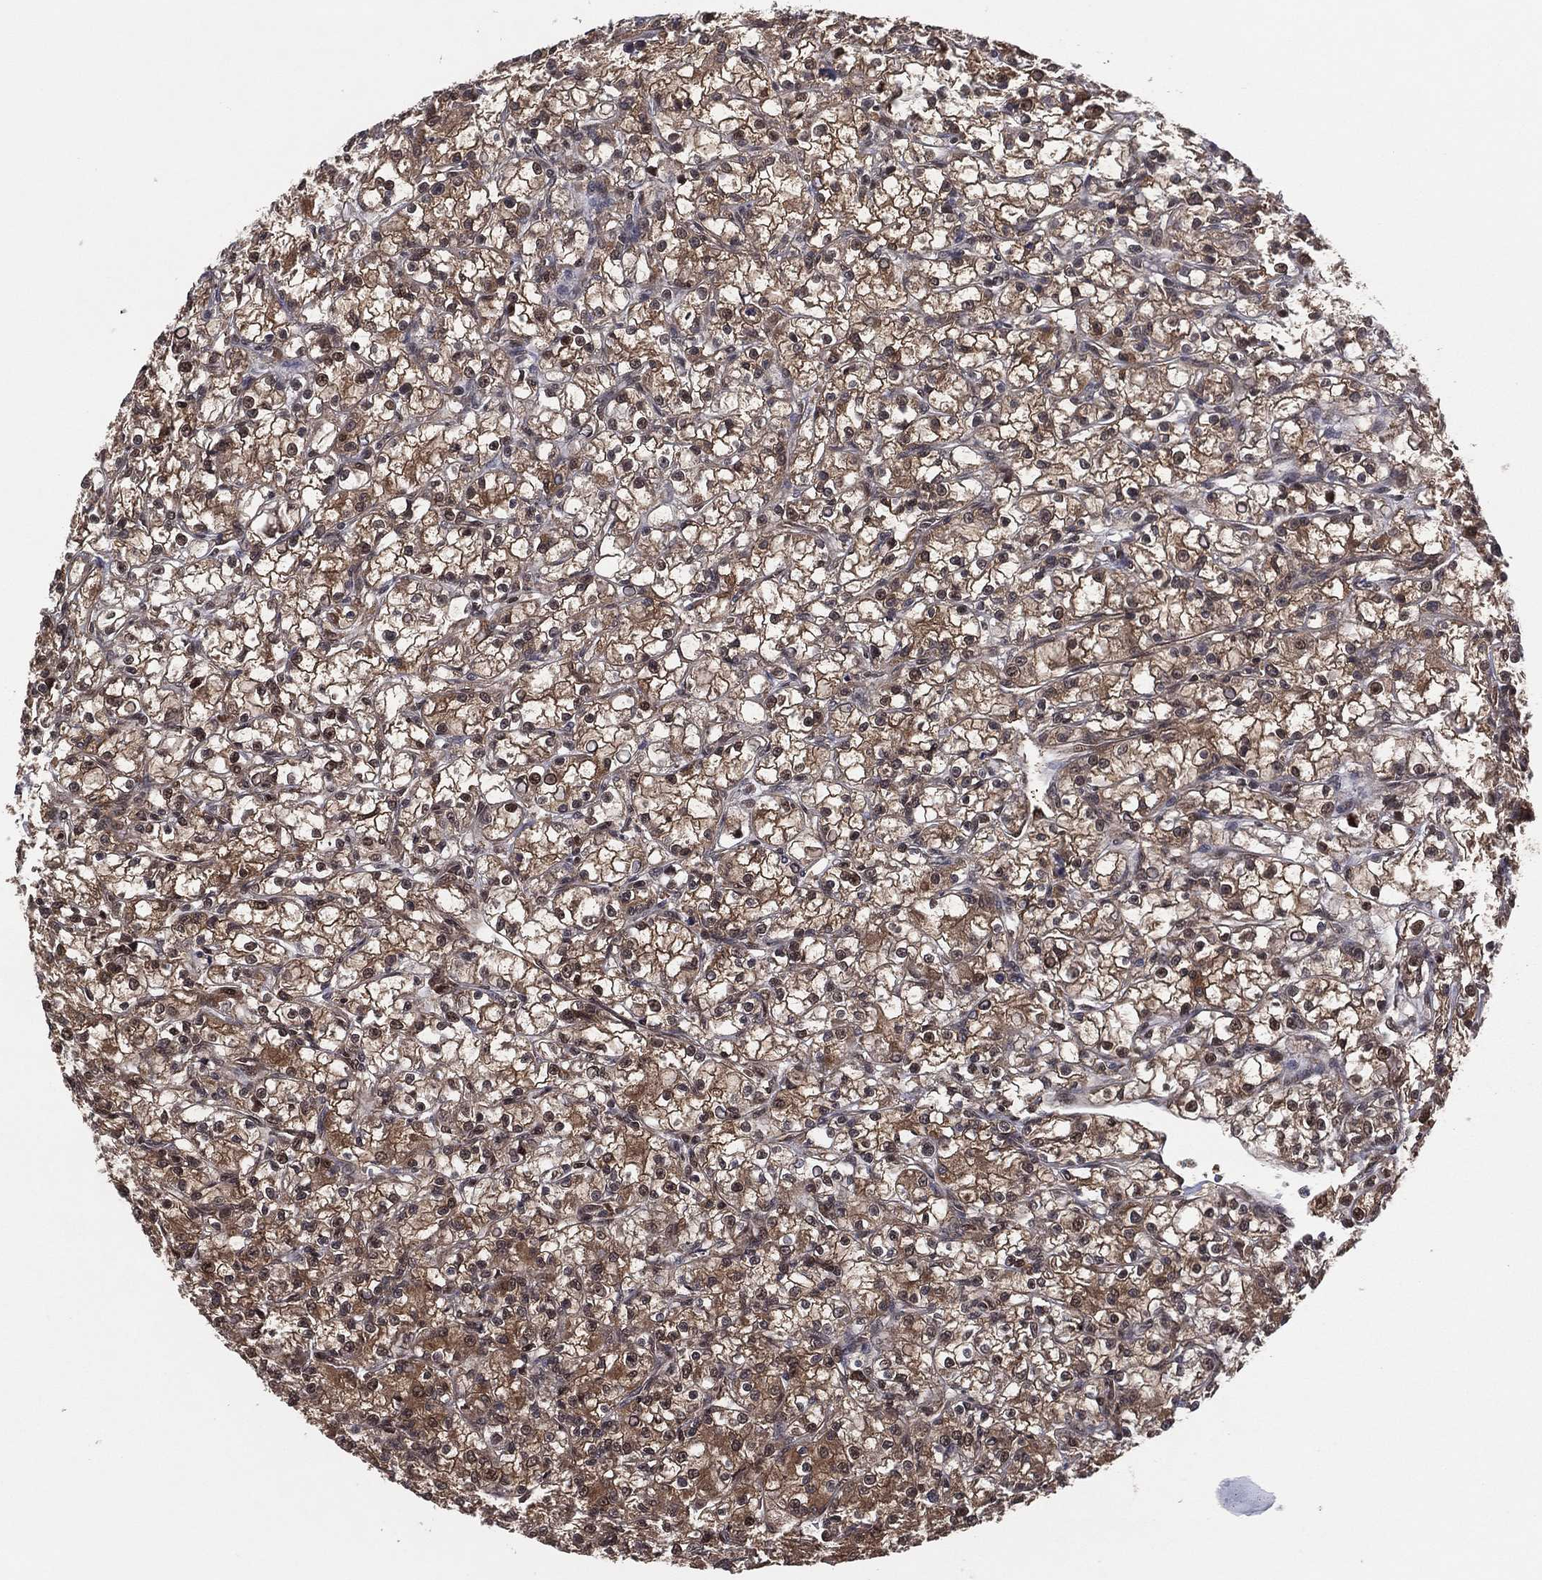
{"staining": {"intensity": "strong", "quantity": ">75%", "location": "cytoplasmic/membranous,nuclear"}, "tissue": "renal cancer", "cell_type": "Tumor cells", "image_type": "cancer", "snomed": [{"axis": "morphology", "description": "Adenocarcinoma, NOS"}, {"axis": "topography", "description": "Kidney"}], "caption": "Human adenocarcinoma (renal) stained with a protein marker exhibits strong staining in tumor cells.", "gene": "ICOSLG", "patient": {"sex": "female", "age": 59}}